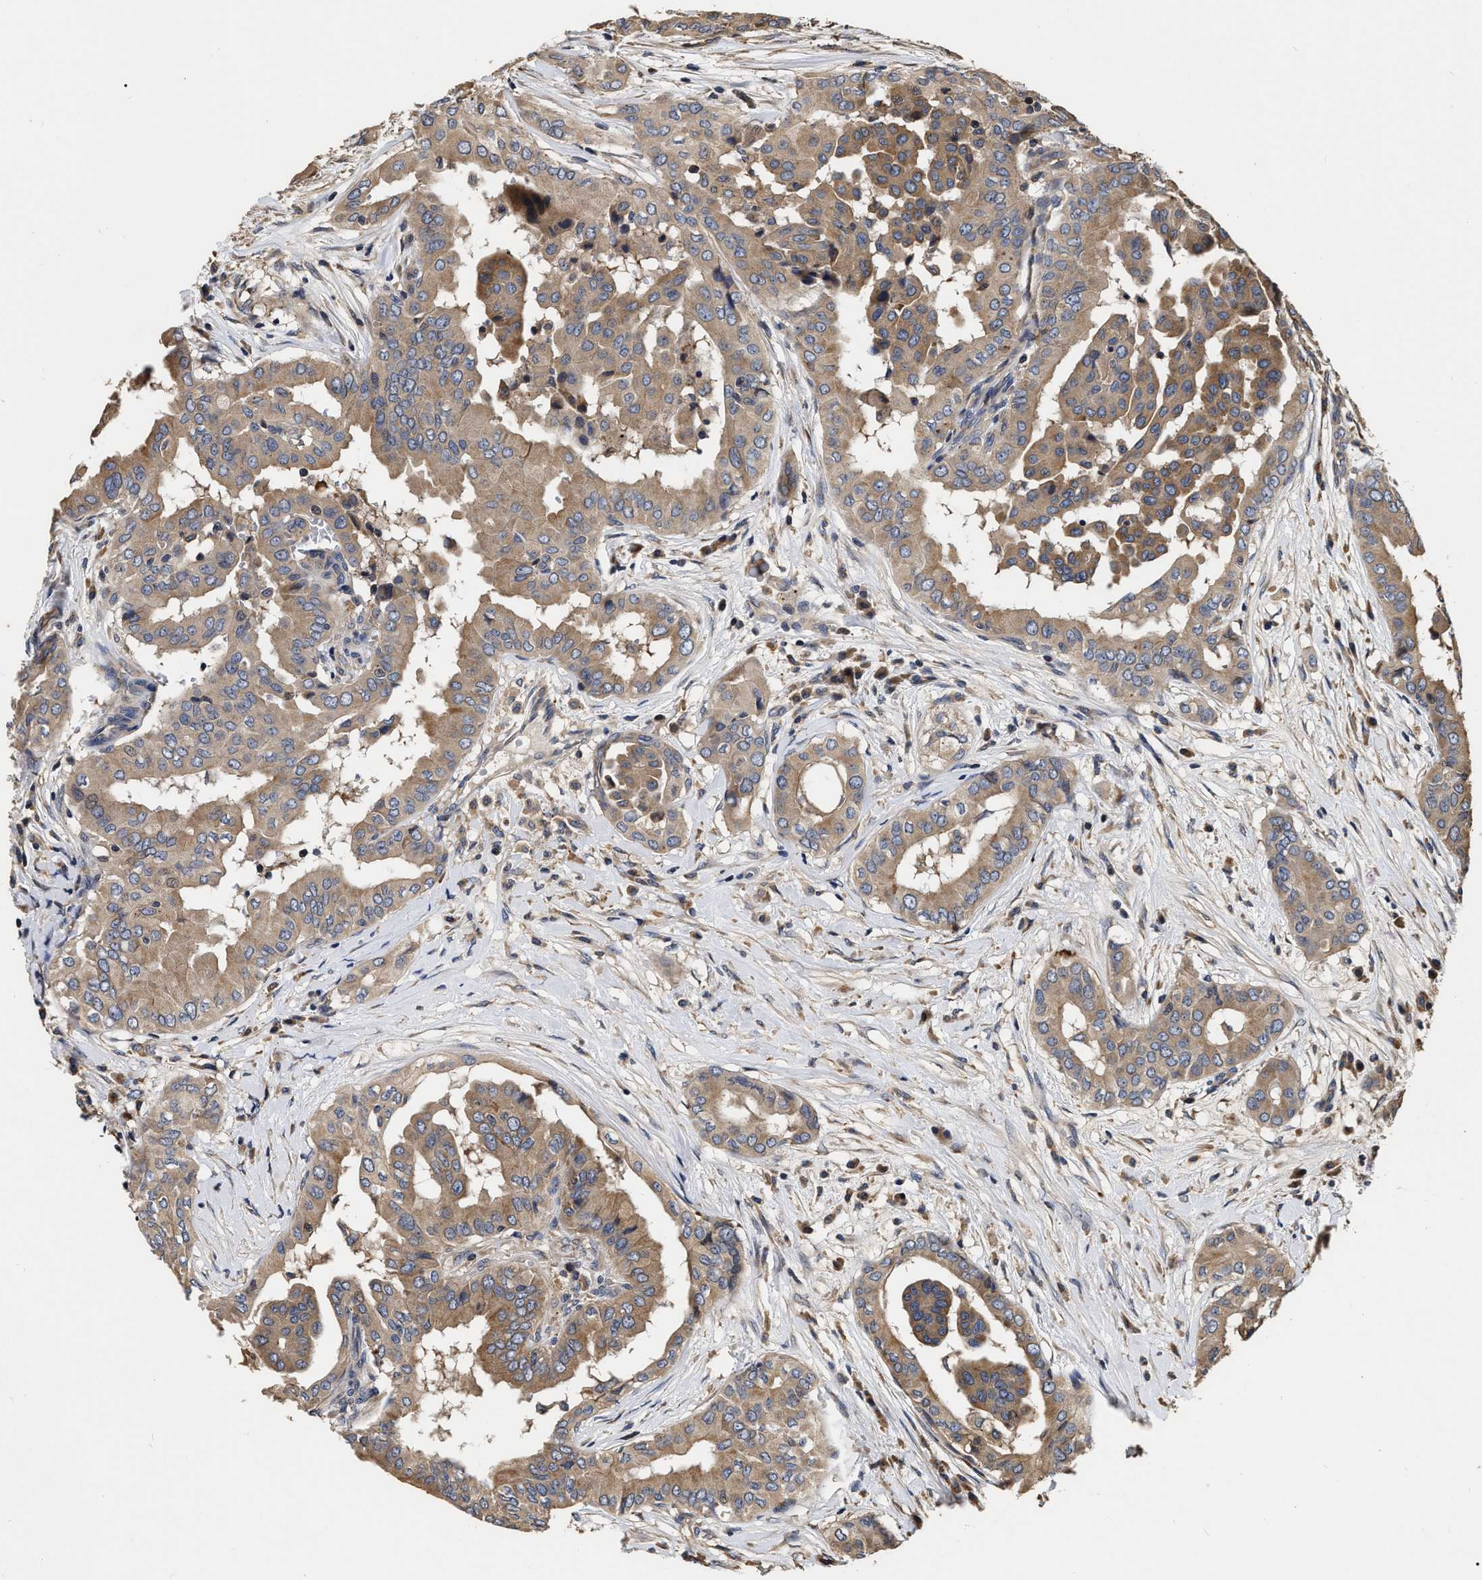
{"staining": {"intensity": "moderate", "quantity": ">75%", "location": "cytoplasmic/membranous"}, "tissue": "thyroid cancer", "cell_type": "Tumor cells", "image_type": "cancer", "snomed": [{"axis": "morphology", "description": "Papillary adenocarcinoma, NOS"}, {"axis": "topography", "description": "Thyroid gland"}], "caption": "Tumor cells reveal moderate cytoplasmic/membranous expression in approximately >75% of cells in thyroid papillary adenocarcinoma.", "gene": "ABCG8", "patient": {"sex": "male", "age": 33}}